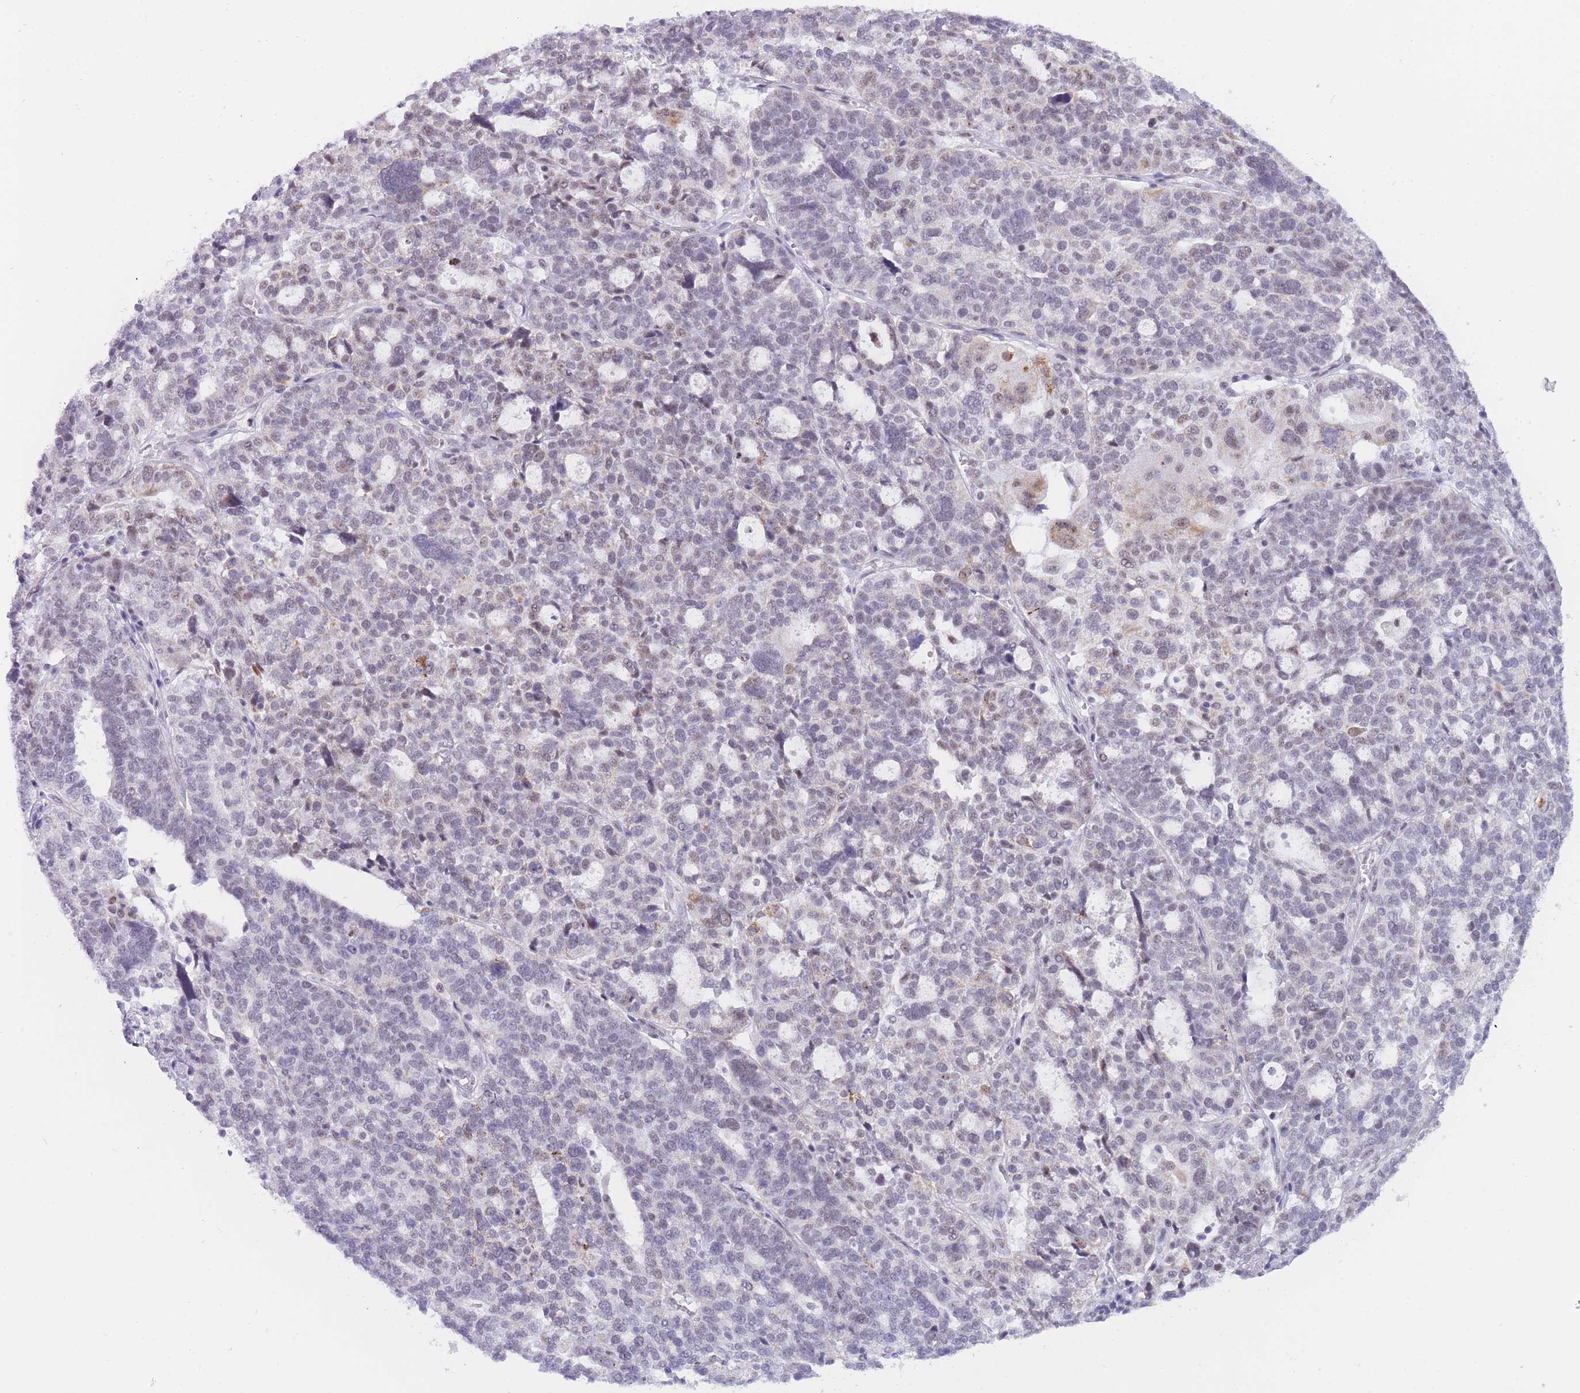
{"staining": {"intensity": "moderate", "quantity": "<25%", "location": "nuclear"}, "tissue": "ovarian cancer", "cell_type": "Tumor cells", "image_type": "cancer", "snomed": [{"axis": "morphology", "description": "Cystadenocarcinoma, serous, NOS"}, {"axis": "topography", "description": "Ovary"}], "caption": "Immunohistochemistry micrograph of ovarian serous cystadenocarcinoma stained for a protein (brown), which displays low levels of moderate nuclear staining in about <25% of tumor cells.", "gene": "CYP2B6", "patient": {"sex": "female", "age": 59}}